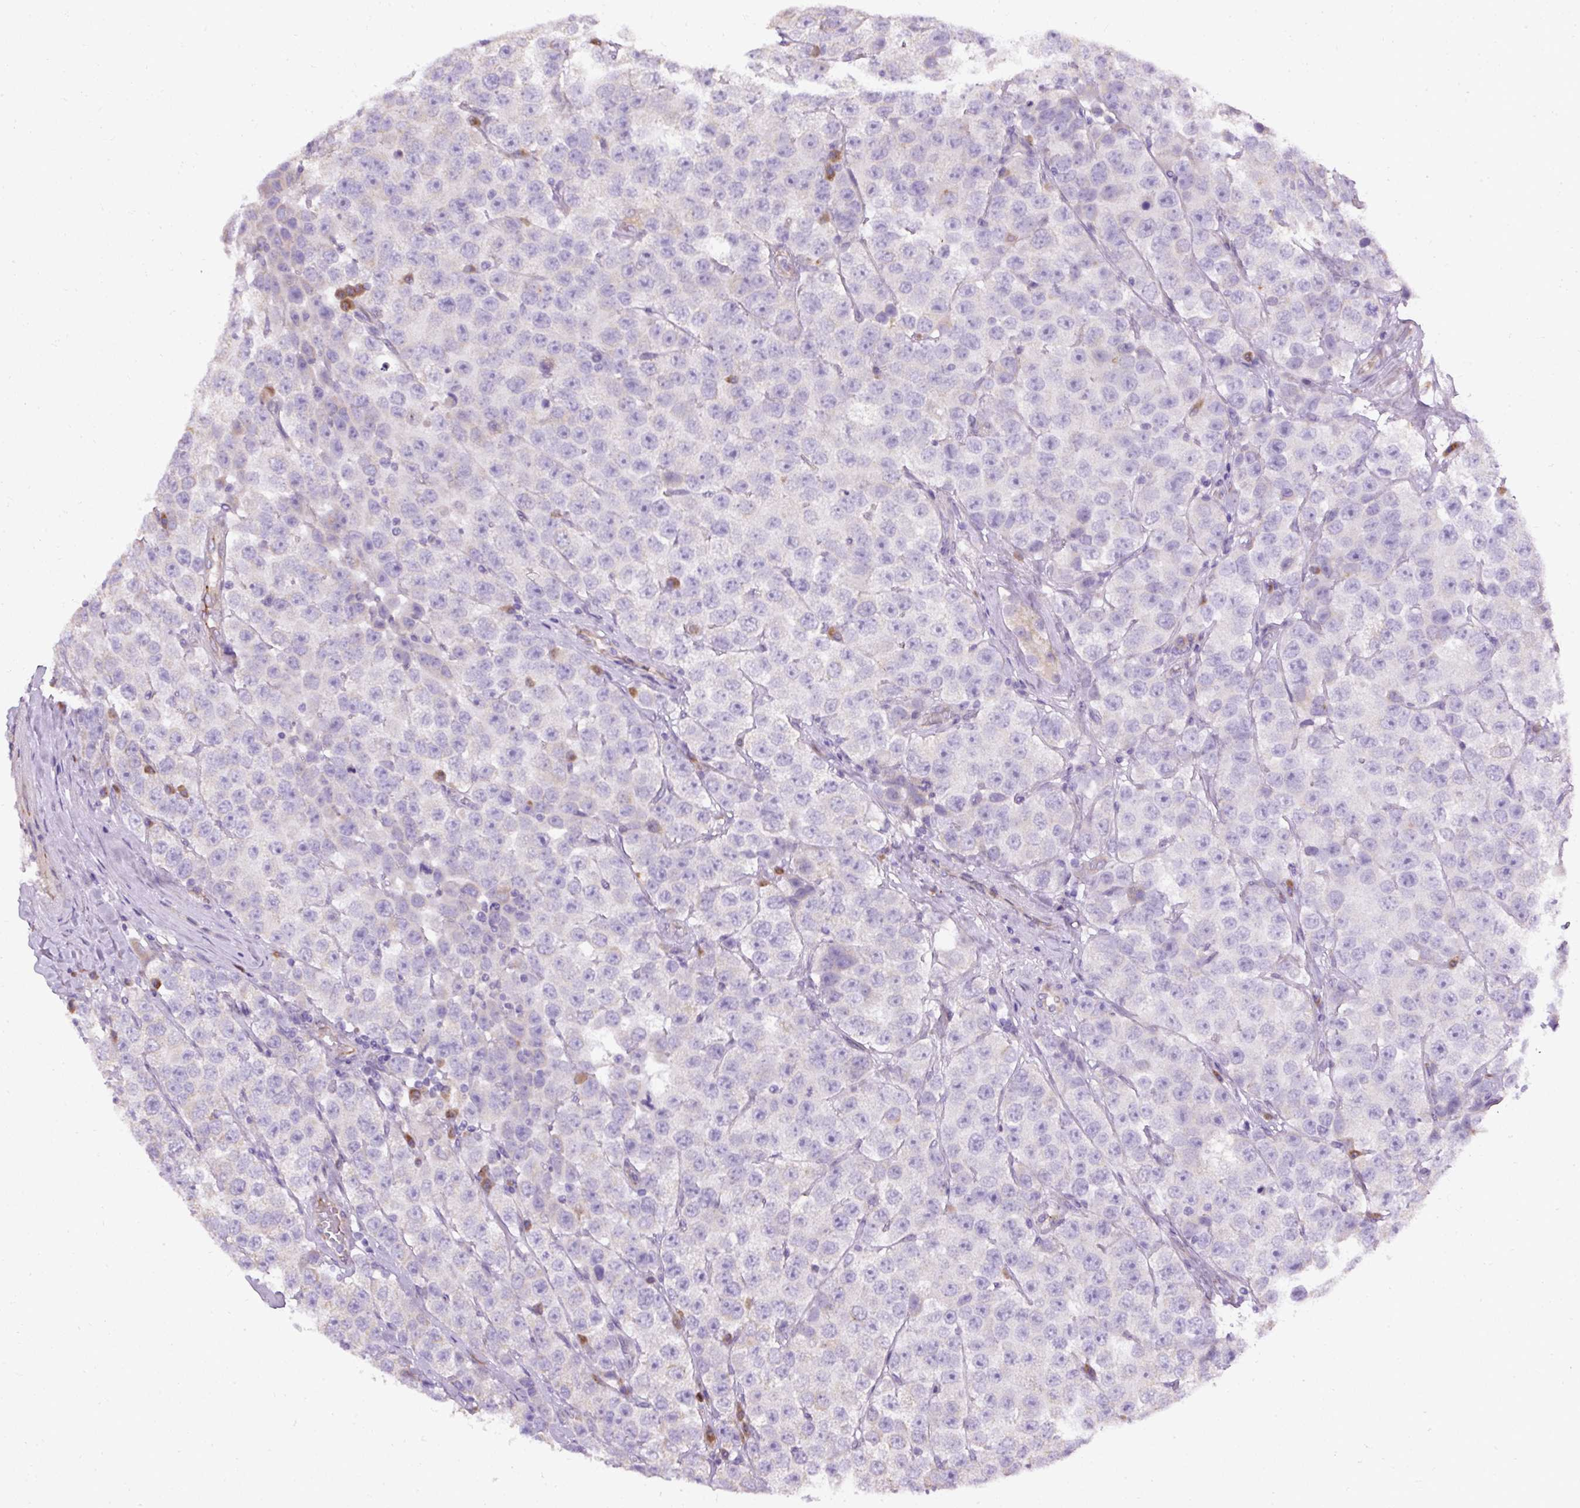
{"staining": {"intensity": "negative", "quantity": "none", "location": "none"}, "tissue": "testis cancer", "cell_type": "Tumor cells", "image_type": "cancer", "snomed": [{"axis": "morphology", "description": "Seminoma, NOS"}, {"axis": "topography", "description": "Testis"}], "caption": "Tumor cells are negative for protein expression in human testis seminoma. Nuclei are stained in blue.", "gene": "FAM149A", "patient": {"sex": "male", "age": 28}}